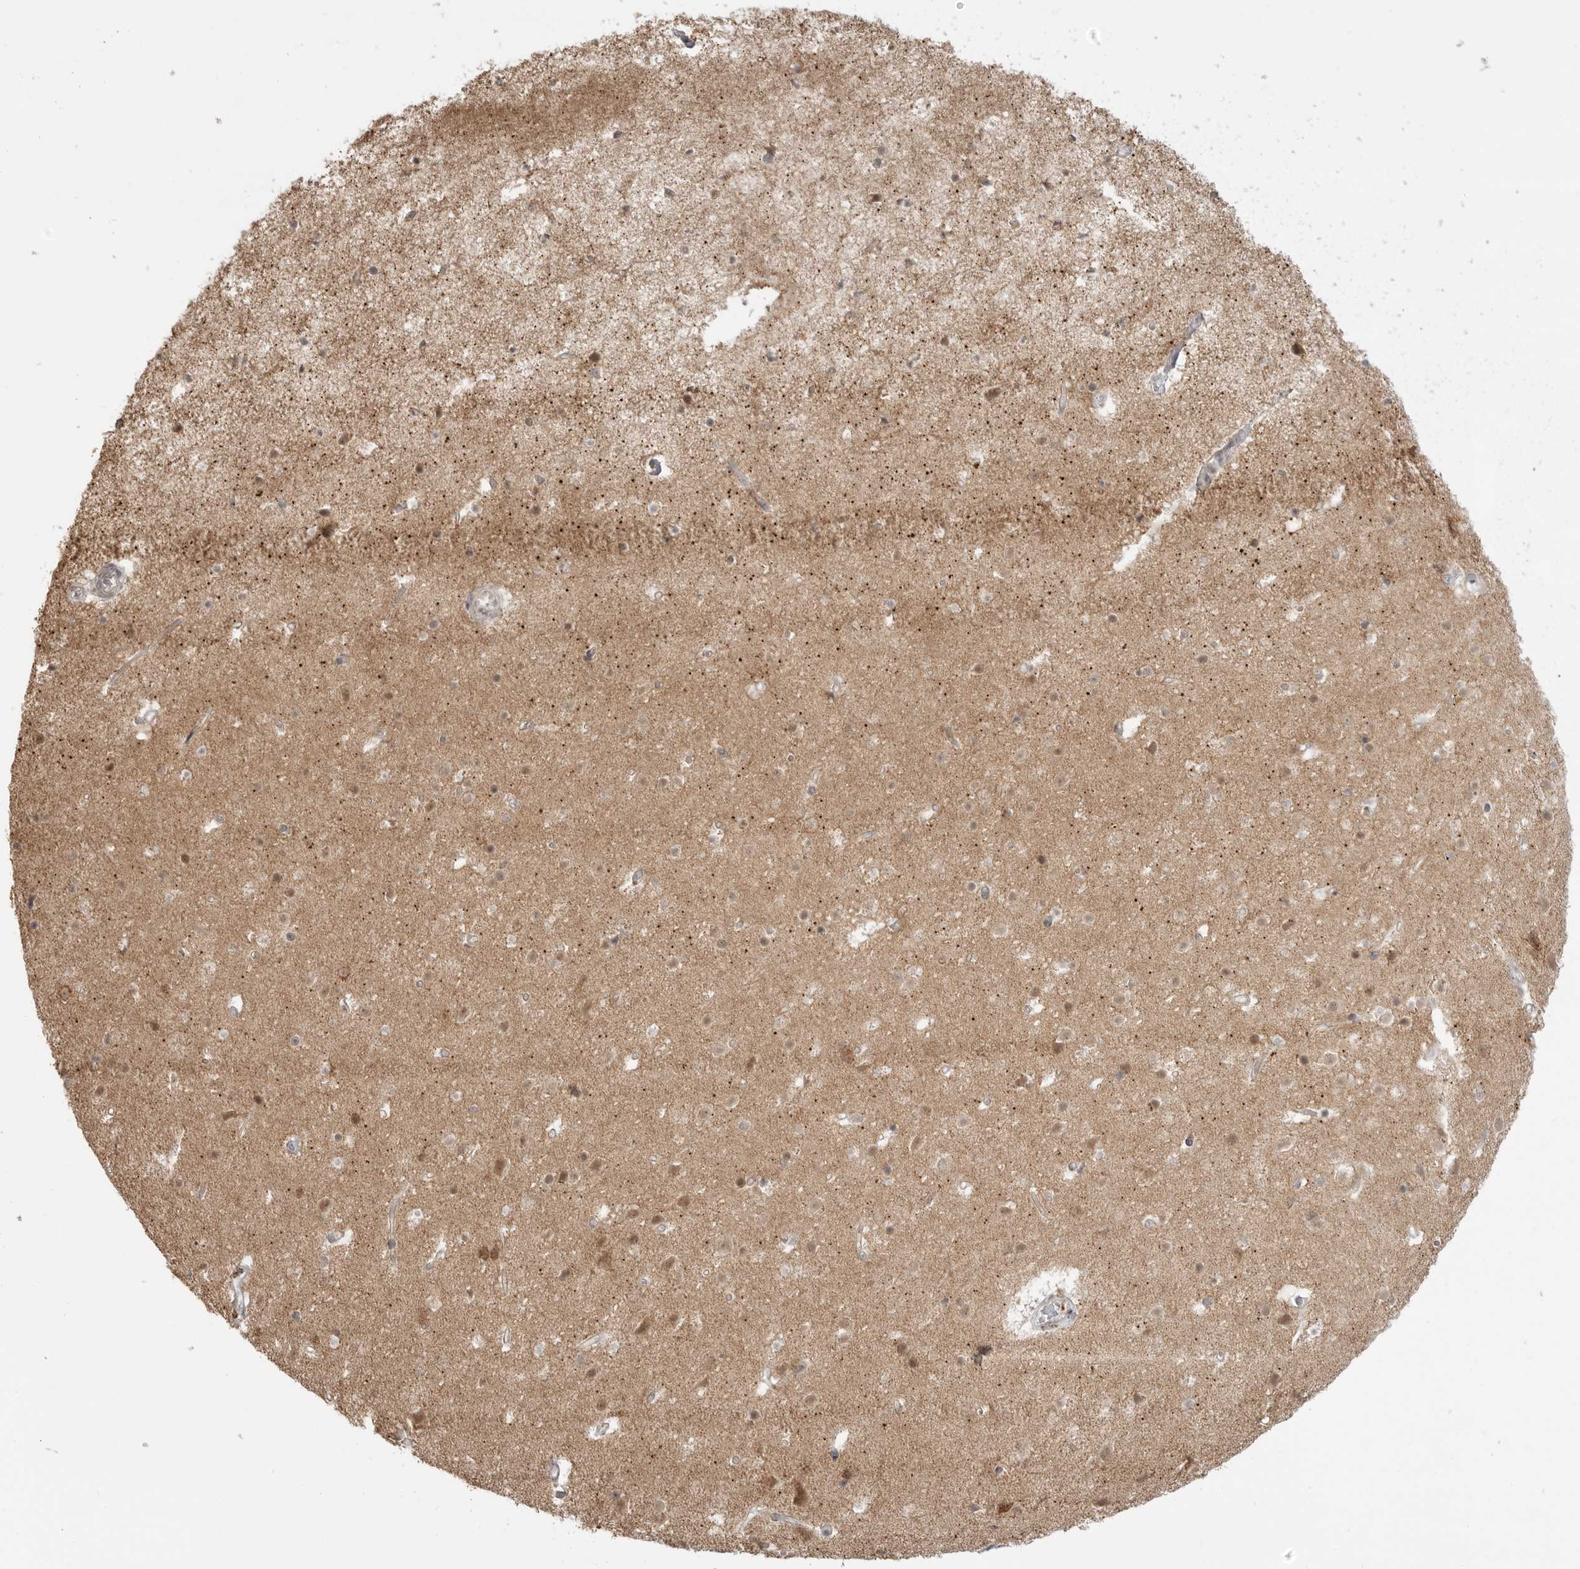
{"staining": {"intensity": "weak", "quantity": "<25%", "location": "cytoplasmic/membranous"}, "tissue": "cerebral cortex", "cell_type": "Endothelial cells", "image_type": "normal", "snomed": [{"axis": "morphology", "description": "Normal tissue, NOS"}, {"axis": "topography", "description": "Cerebral cortex"}], "caption": "An image of cerebral cortex stained for a protein reveals no brown staining in endothelial cells.", "gene": "KALRN", "patient": {"sex": "male", "age": 54}}